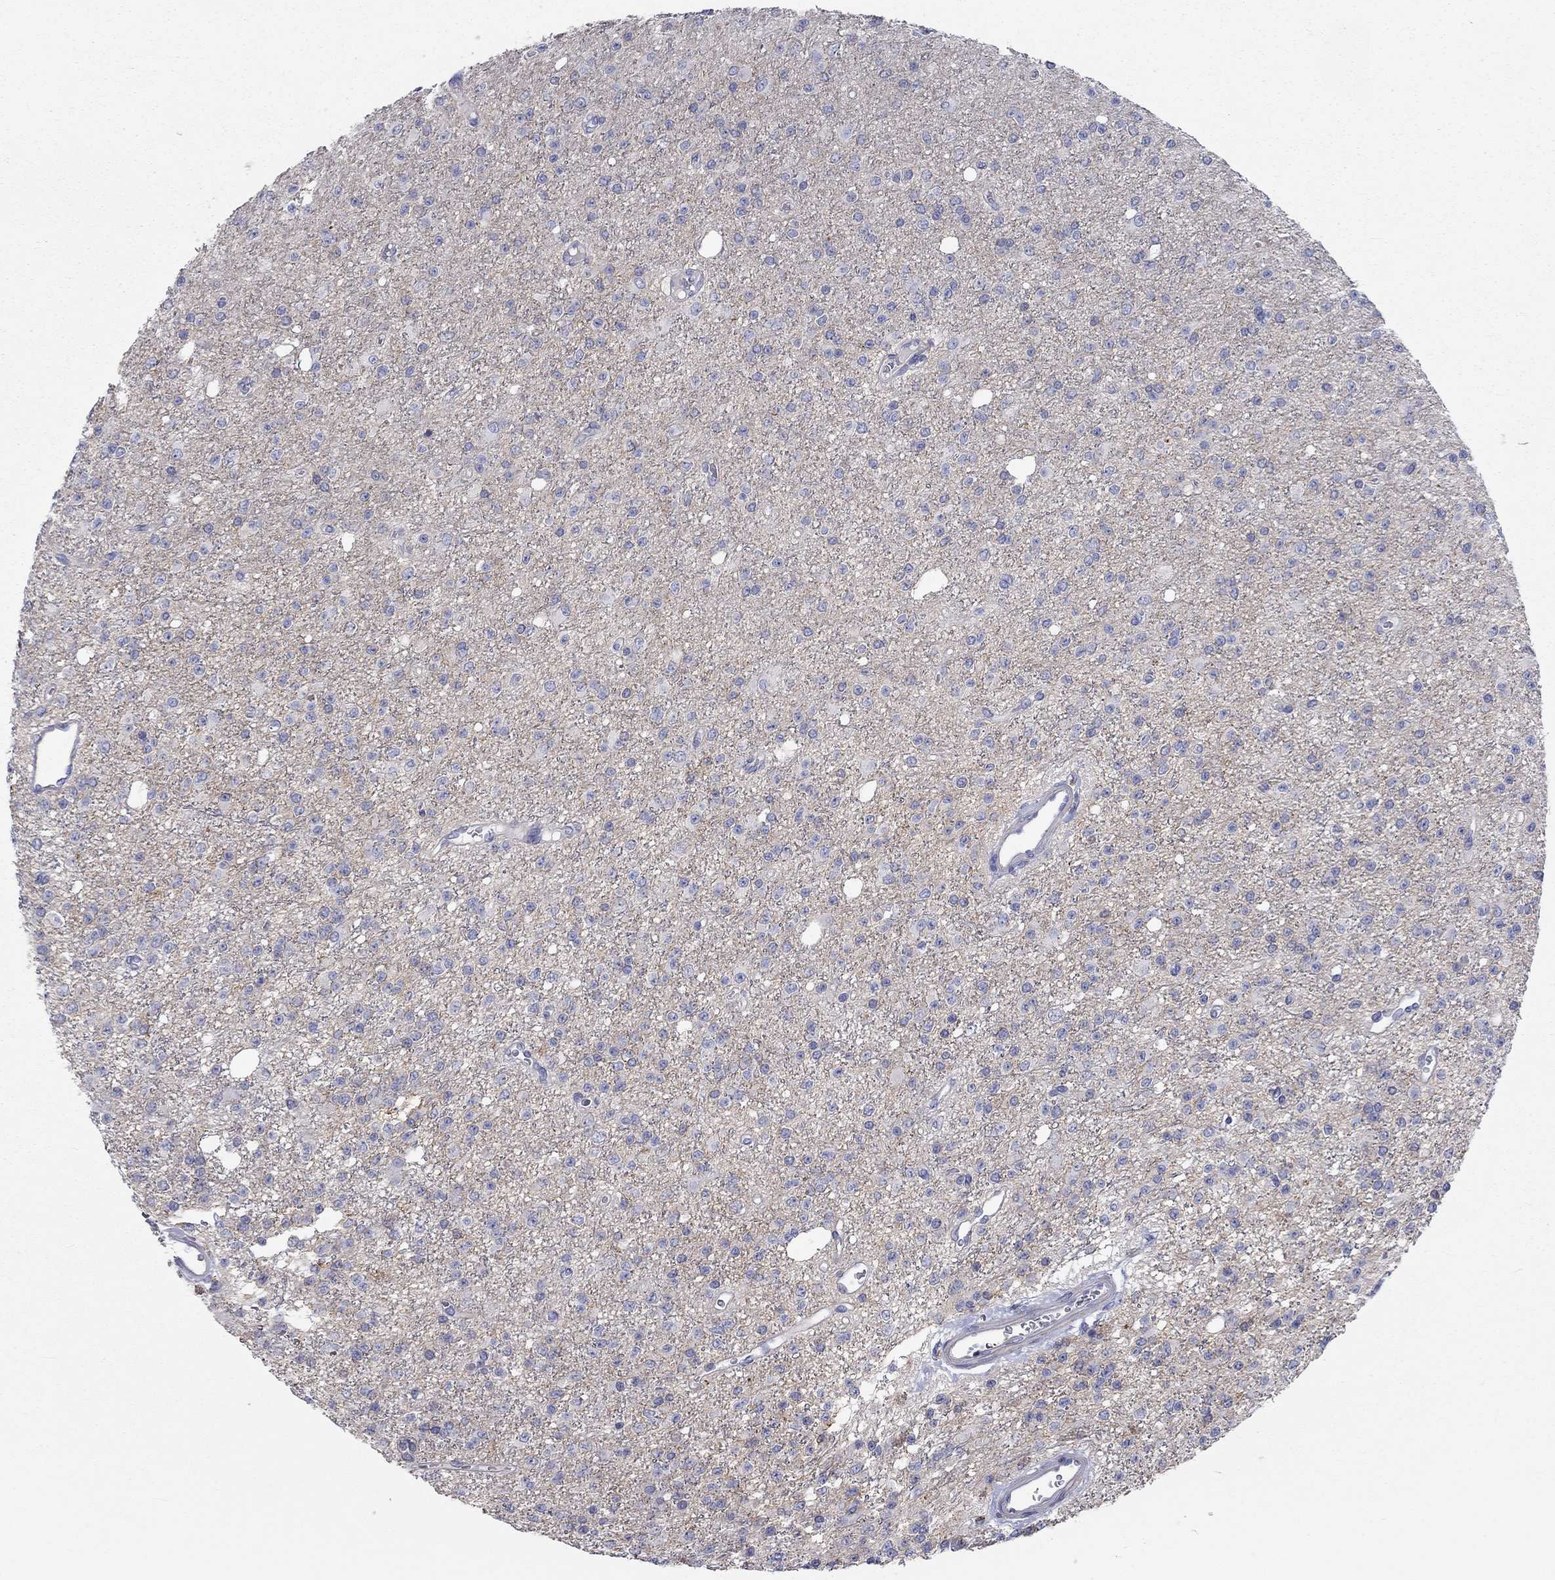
{"staining": {"intensity": "negative", "quantity": "none", "location": "none"}, "tissue": "glioma", "cell_type": "Tumor cells", "image_type": "cancer", "snomed": [{"axis": "morphology", "description": "Glioma, malignant, Low grade"}, {"axis": "topography", "description": "Brain"}], "caption": "A micrograph of human malignant glioma (low-grade) is negative for staining in tumor cells. (Stains: DAB immunohistochemistry with hematoxylin counter stain, Microscopy: brightfield microscopy at high magnification).", "gene": "PCDHGA10", "patient": {"sex": "female", "age": 45}}